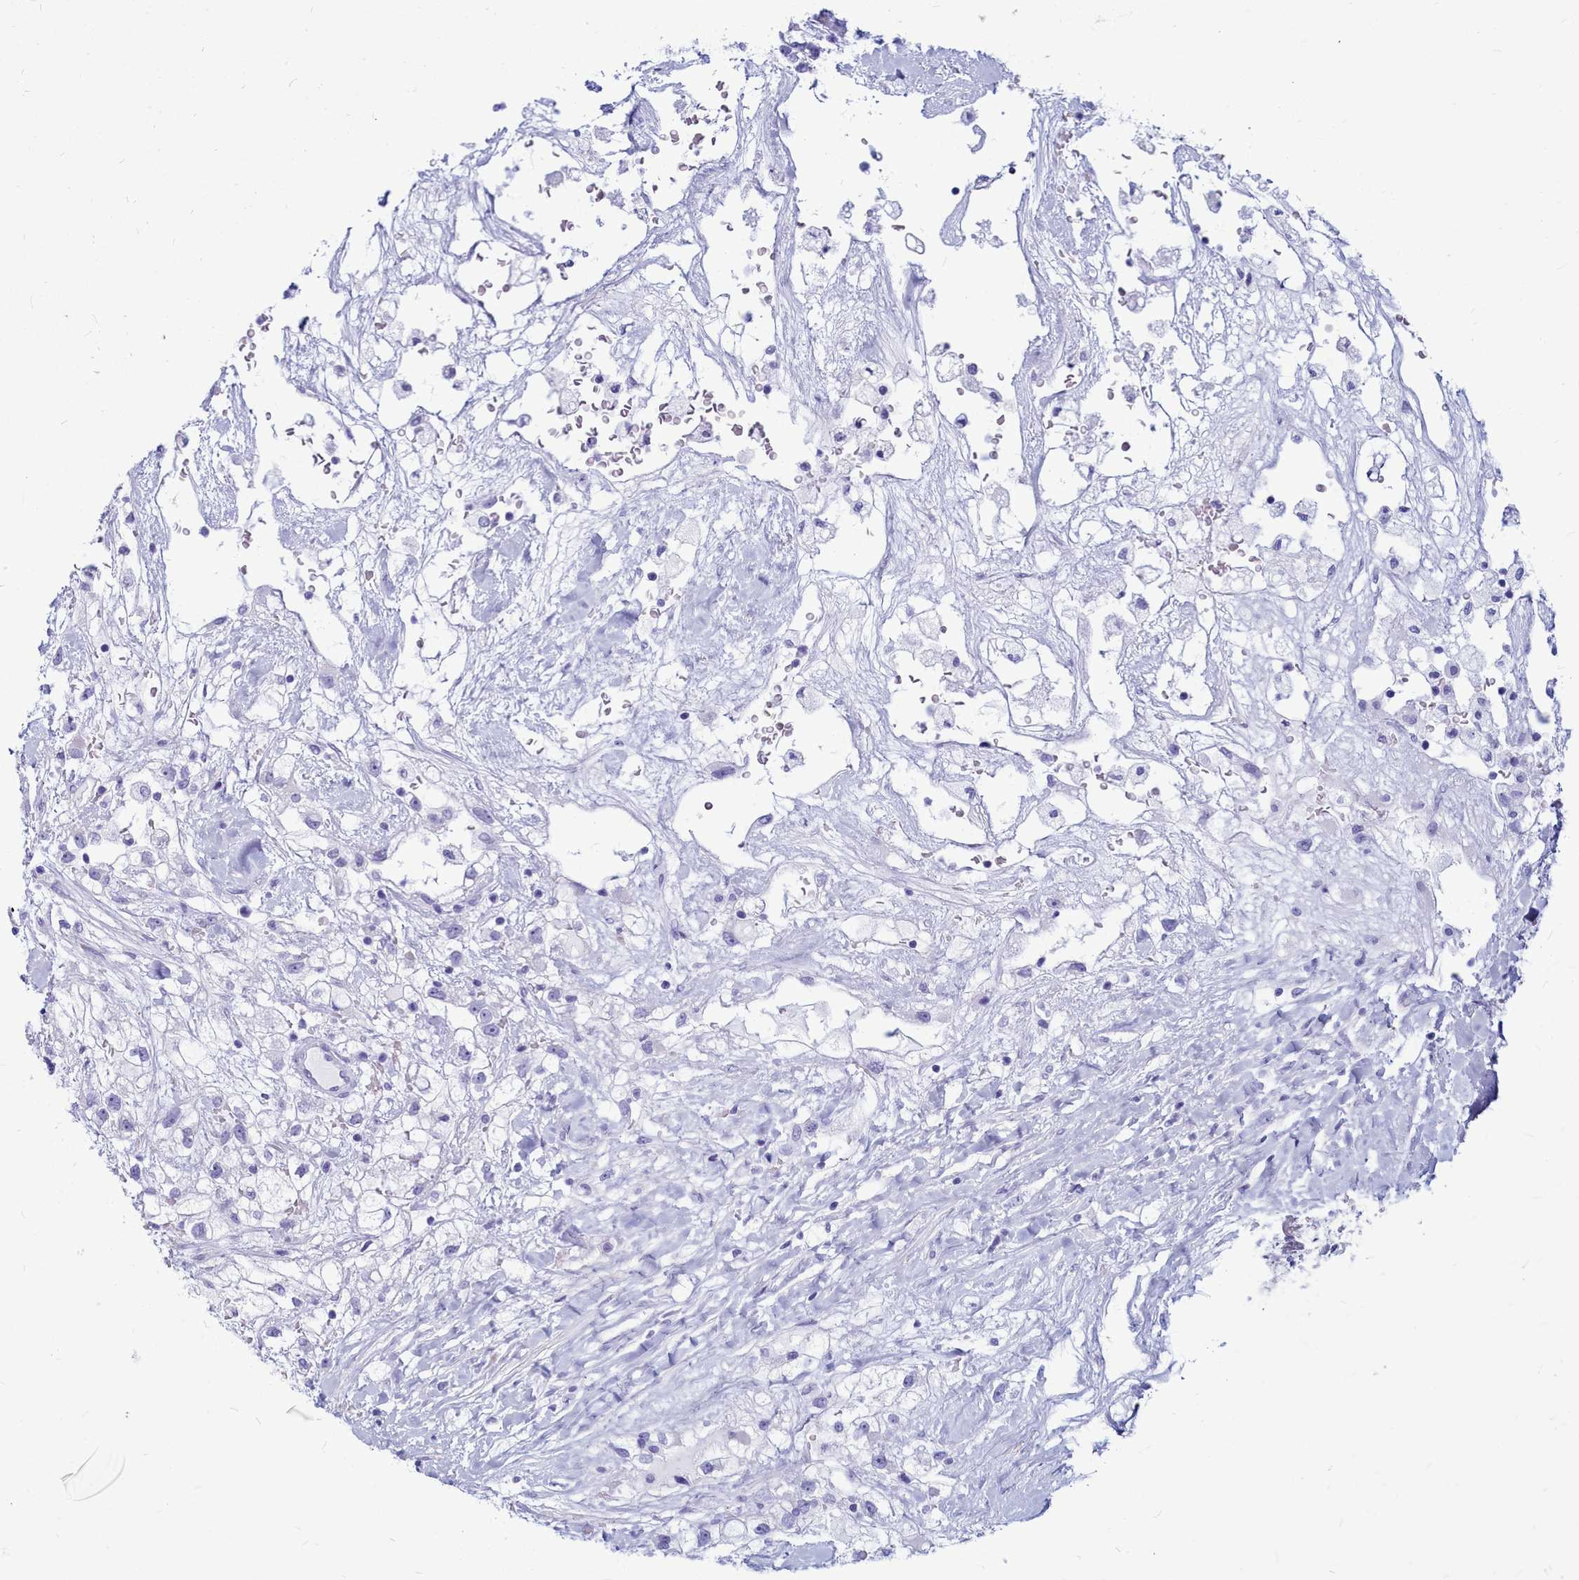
{"staining": {"intensity": "negative", "quantity": "none", "location": "none"}, "tissue": "renal cancer", "cell_type": "Tumor cells", "image_type": "cancer", "snomed": [{"axis": "morphology", "description": "Adenocarcinoma, NOS"}, {"axis": "topography", "description": "Kidney"}], "caption": "A high-resolution histopathology image shows immunohistochemistry staining of renal adenocarcinoma, which displays no significant staining in tumor cells. The staining was performed using DAB to visualize the protein expression in brown, while the nuclei were stained in blue with hematoxylin (Magnification: 20x).", "gene": "SMPD4", "patient": {"sex": "male", "age": 59}}